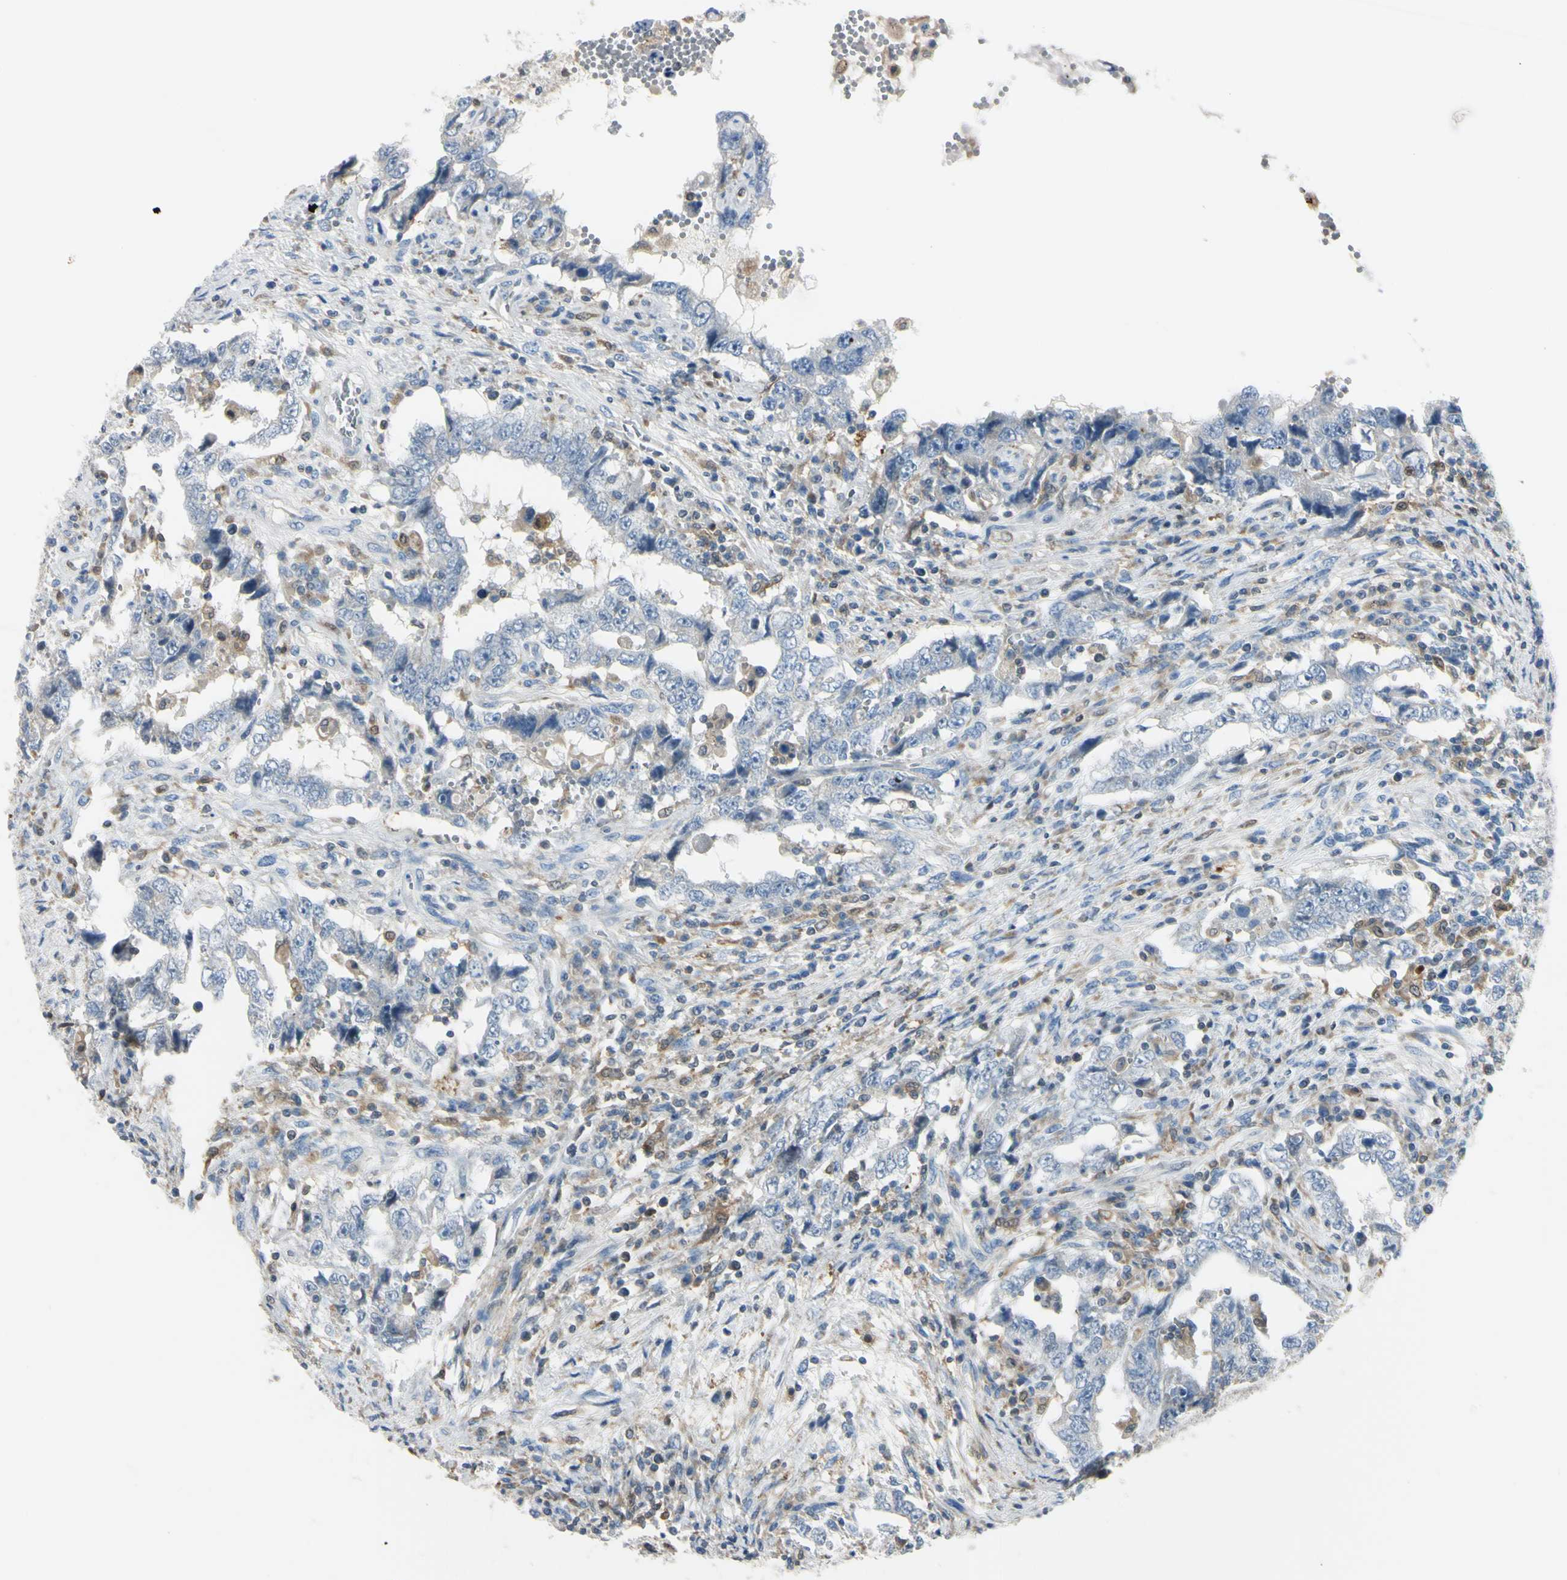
{"staining": {"intensity": "negative", "quantity": "none", "location": "none"}, "tissue": "testis cancer", "cell_type": "Tumor cells", "image_type": "cancer", "snomed": [{"axis": "morphology", "description": "Carcinoma, Embryonal, NOS"}, {"axis": "topography", "description": "Testis"}], "caption": "The histopathology image shows no significant staining in tumor cells of testis embryonal carcinoma. (DAB (3,3'-diaminobenzidine) IHC with hematoxylin counter stain).", "gene": "CYRIB", "patient": {"sex": "male", "age": 26}}